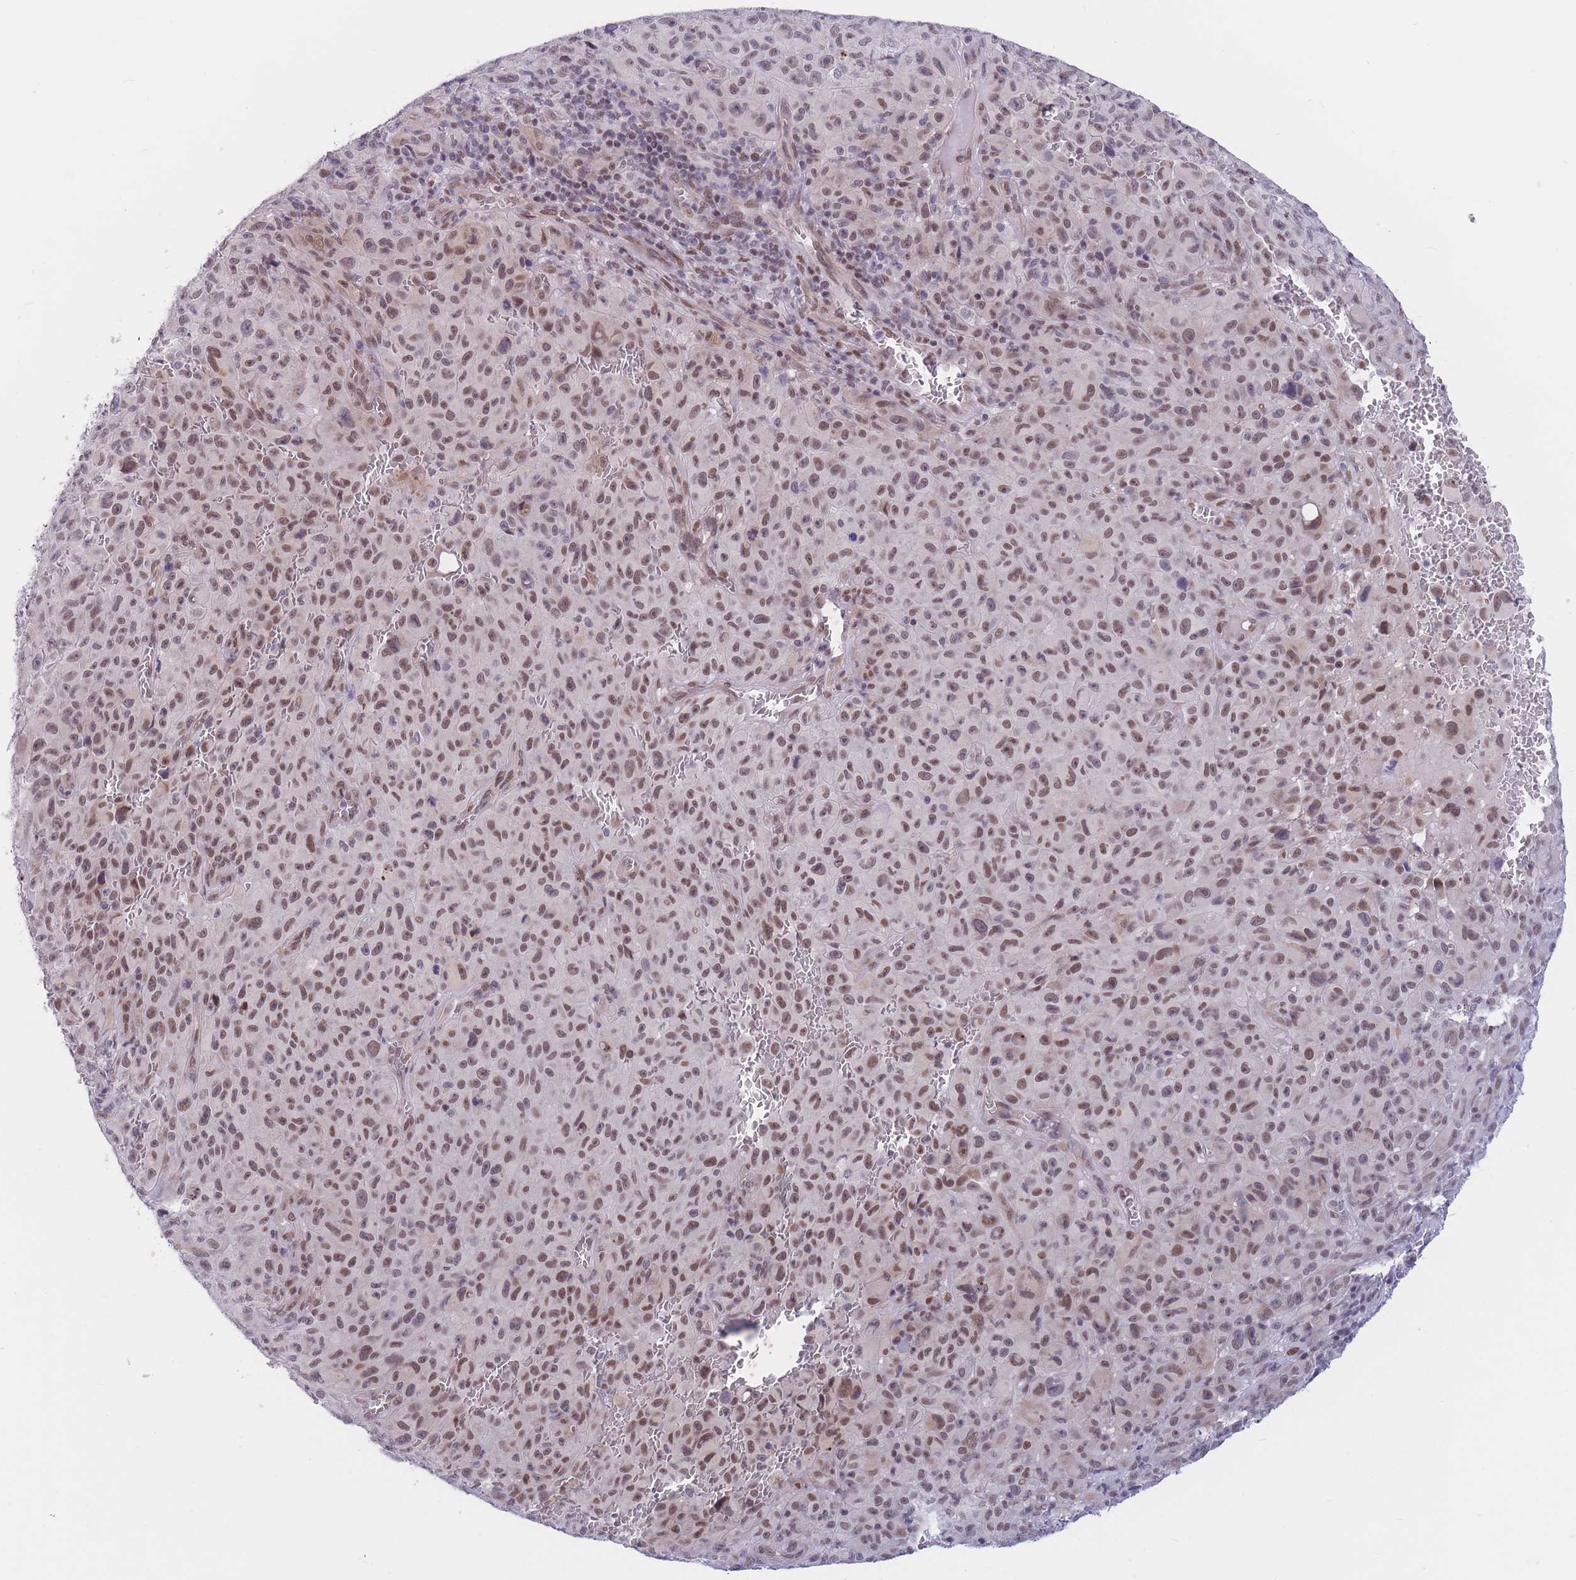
{"staining": {"intensity": "weak", "quantity": ">75%", "location": "nuclear"}, "tissue": "melanoma", "cell_type": "Tumor cells", "image_type": "cancer", "snomed": [{"axis": "morphology", "description": "Malignant melanoma, NOS"}, {"axis": "topography", "description": "Skin"}], "caption": "Immunohistochemistry (IHC) histopathology image of neoplastic tissue: human malignant melanoma stained using immunohistochemistry (IHC) shows low levels of weak protein expression localized specifically in the nuclear of tumor cells, appearing as a nuclear brown color.", "gene": "BCL9L", "patient": {"sex": "female", "age": 82}}